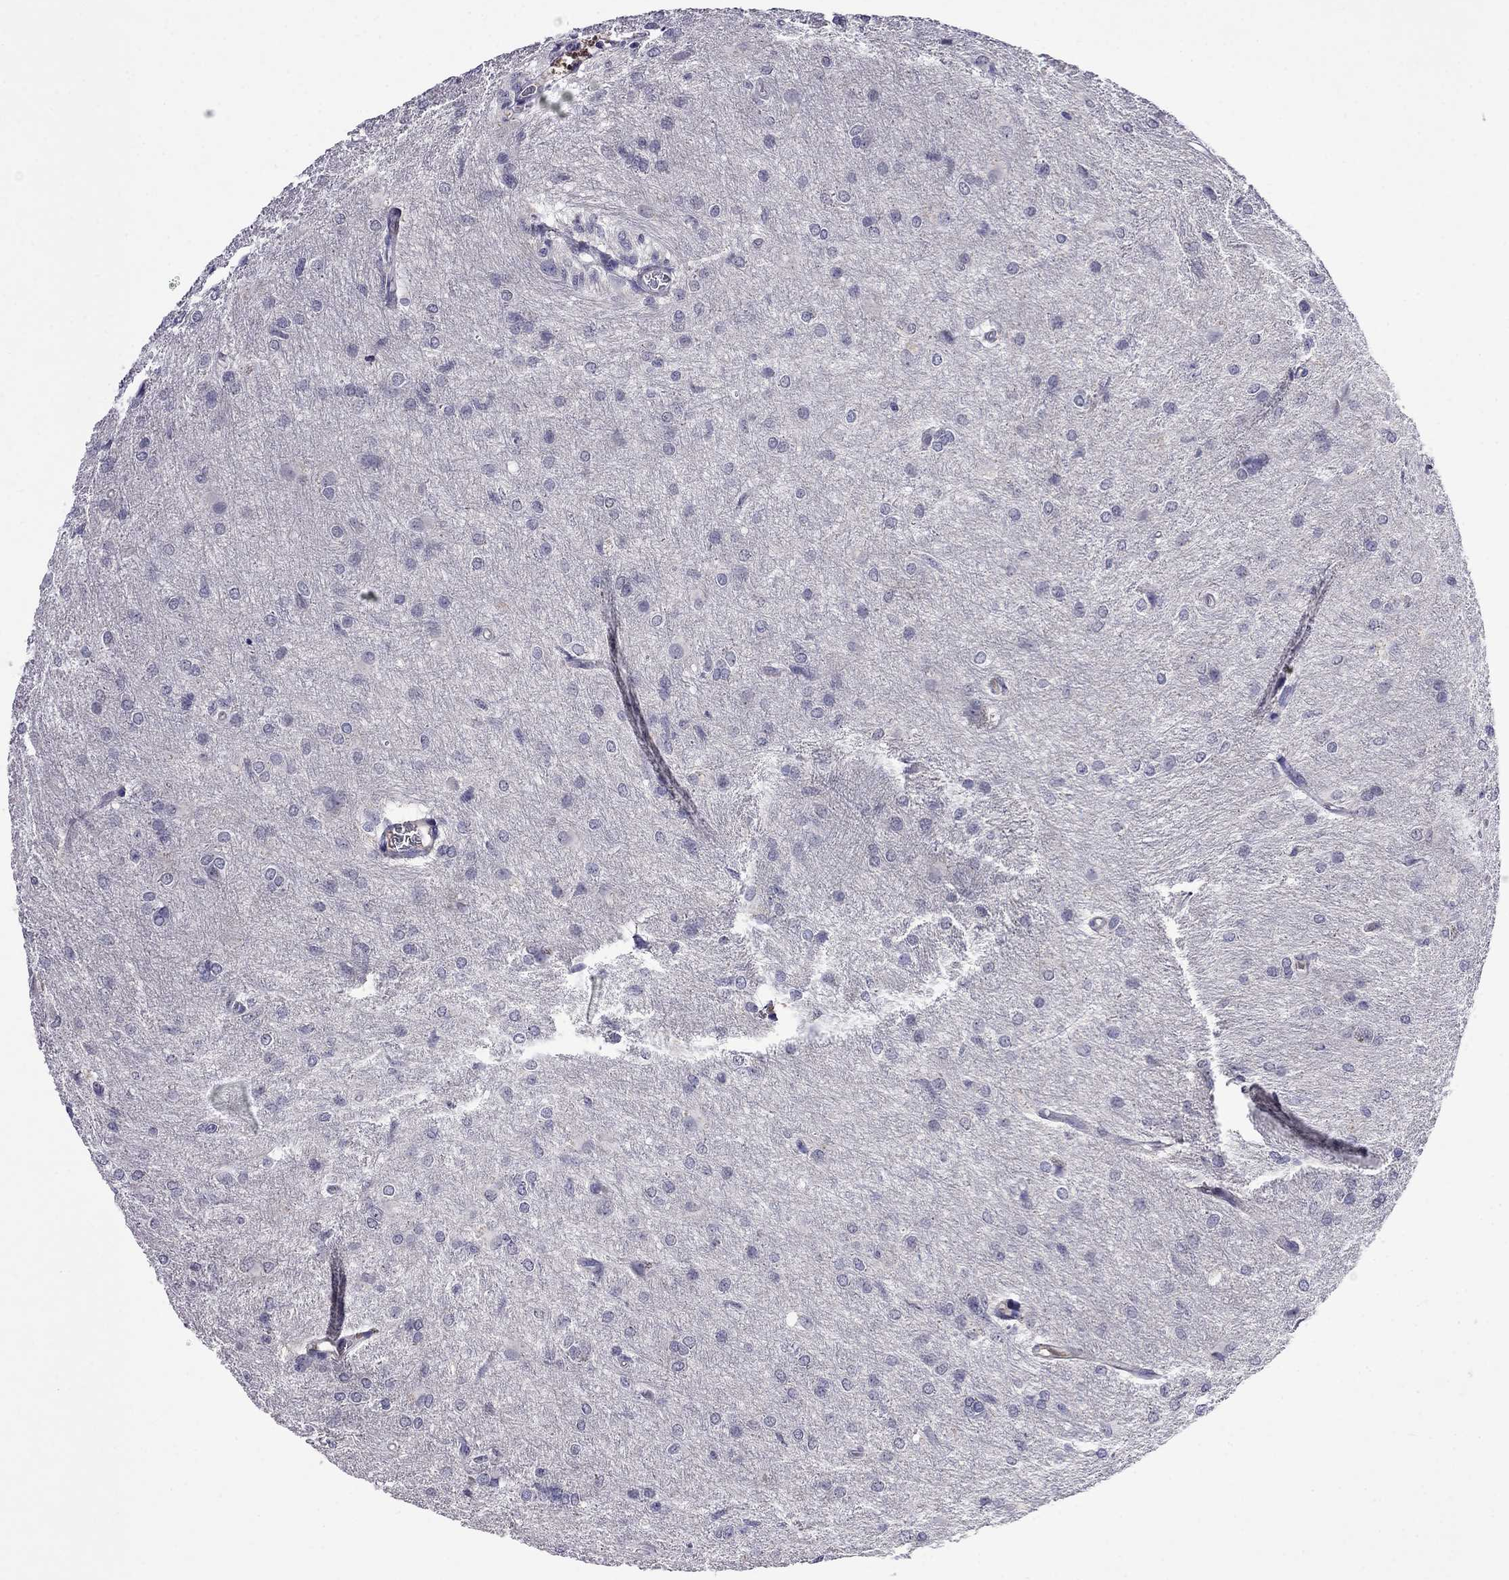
{"staining": {"intensity": "negative", "quantity": "none", "location": "none"}, "tissue": "glioma", "cell_type": "Tumor cells", "image_type": "cancer", "snomed": [{"axis": "morphology", "description": "Glioma, malignant, High grade"}, {"axis": "topography", "description": "Brain"}], "caption": "There is no significant staining in tumor cells of glioma. (DAB (3,3'-diaminobenzidine) immunohistochemistry, high magnification).", "gene": "STAR", "patient": {"sex": "male", "age": 68}}